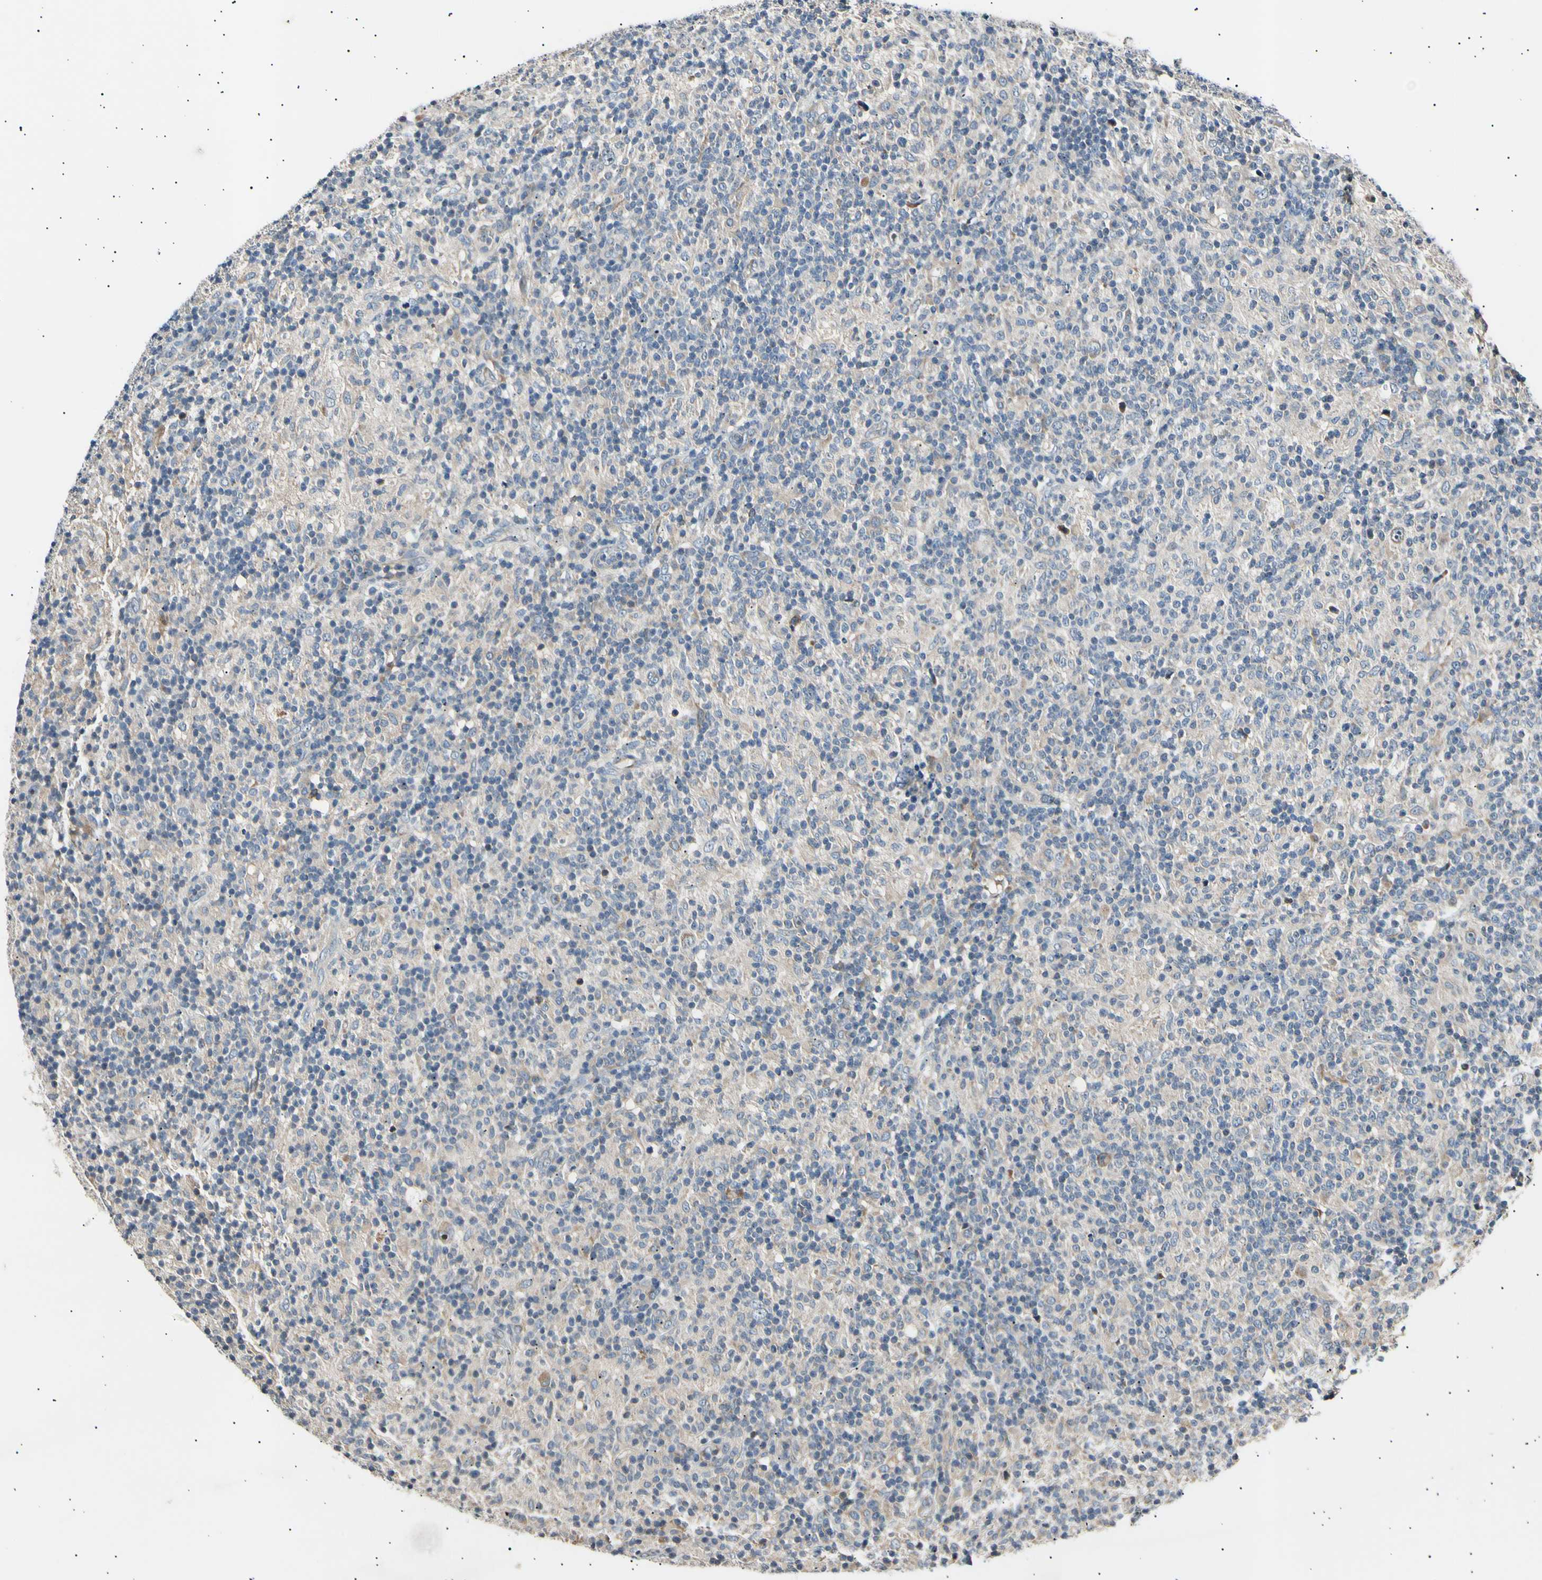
{"staining": {"intensity": "weak", "quantity": ">75%", "location": "cytoplasmic/membranous"}, "tissue": "lymphoma", "cell_type": "Tumor cells", "image_type": "cancer", "snomed": [{"axis": "morphology", "description": "Hodgkin's disease, NOS"}, {"axis": "topography", "description": "Lymph node"}], "caption": "Immunohistochemistry of human lymphoma demonstrates low levels of weak cytoplasmic/membranous staining in about >75% of tumor cells.", "gene": "ITGA6", "patient": {"sex": "male", "age": 70}}